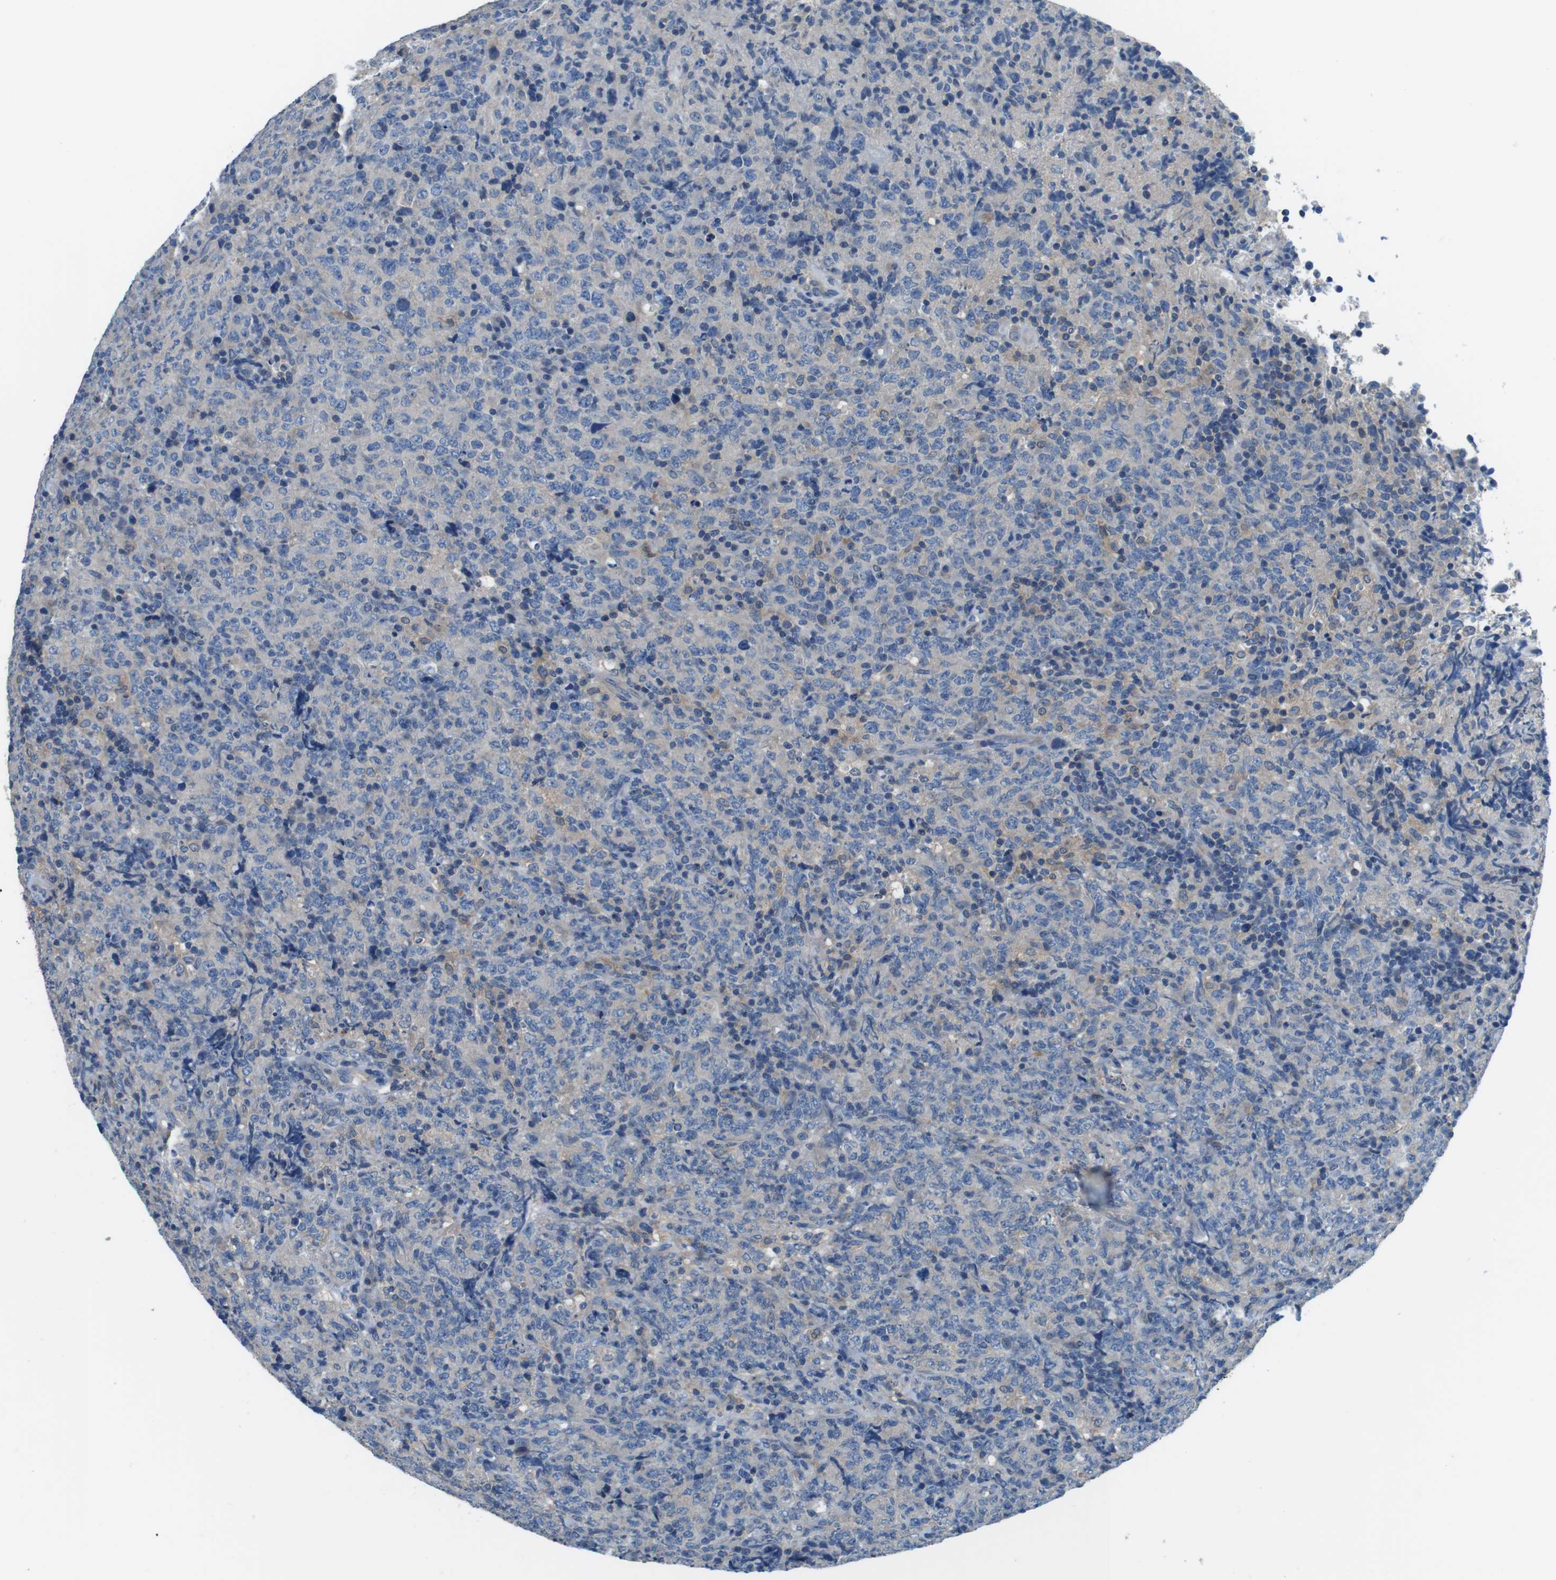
{"staining": {"intensity": "negative", "quantity": "none", "location": "none"}, "tissue": "lymphoma", "cell_type": "Tumor cells", "image_type": "cancer", "snomed": [{"axis": "morphology", "description": "Malignant lymphoma, non-Hodgkin's type, High grade"}, {"axis": "topography", "description": "Tonsil"}], "caption": "Lymphoma was stained to show a protein in brown. There is no significant staining in tumor cells.", "gene": "DENND4C", "patient": {"sex": "female", "age": 36}}